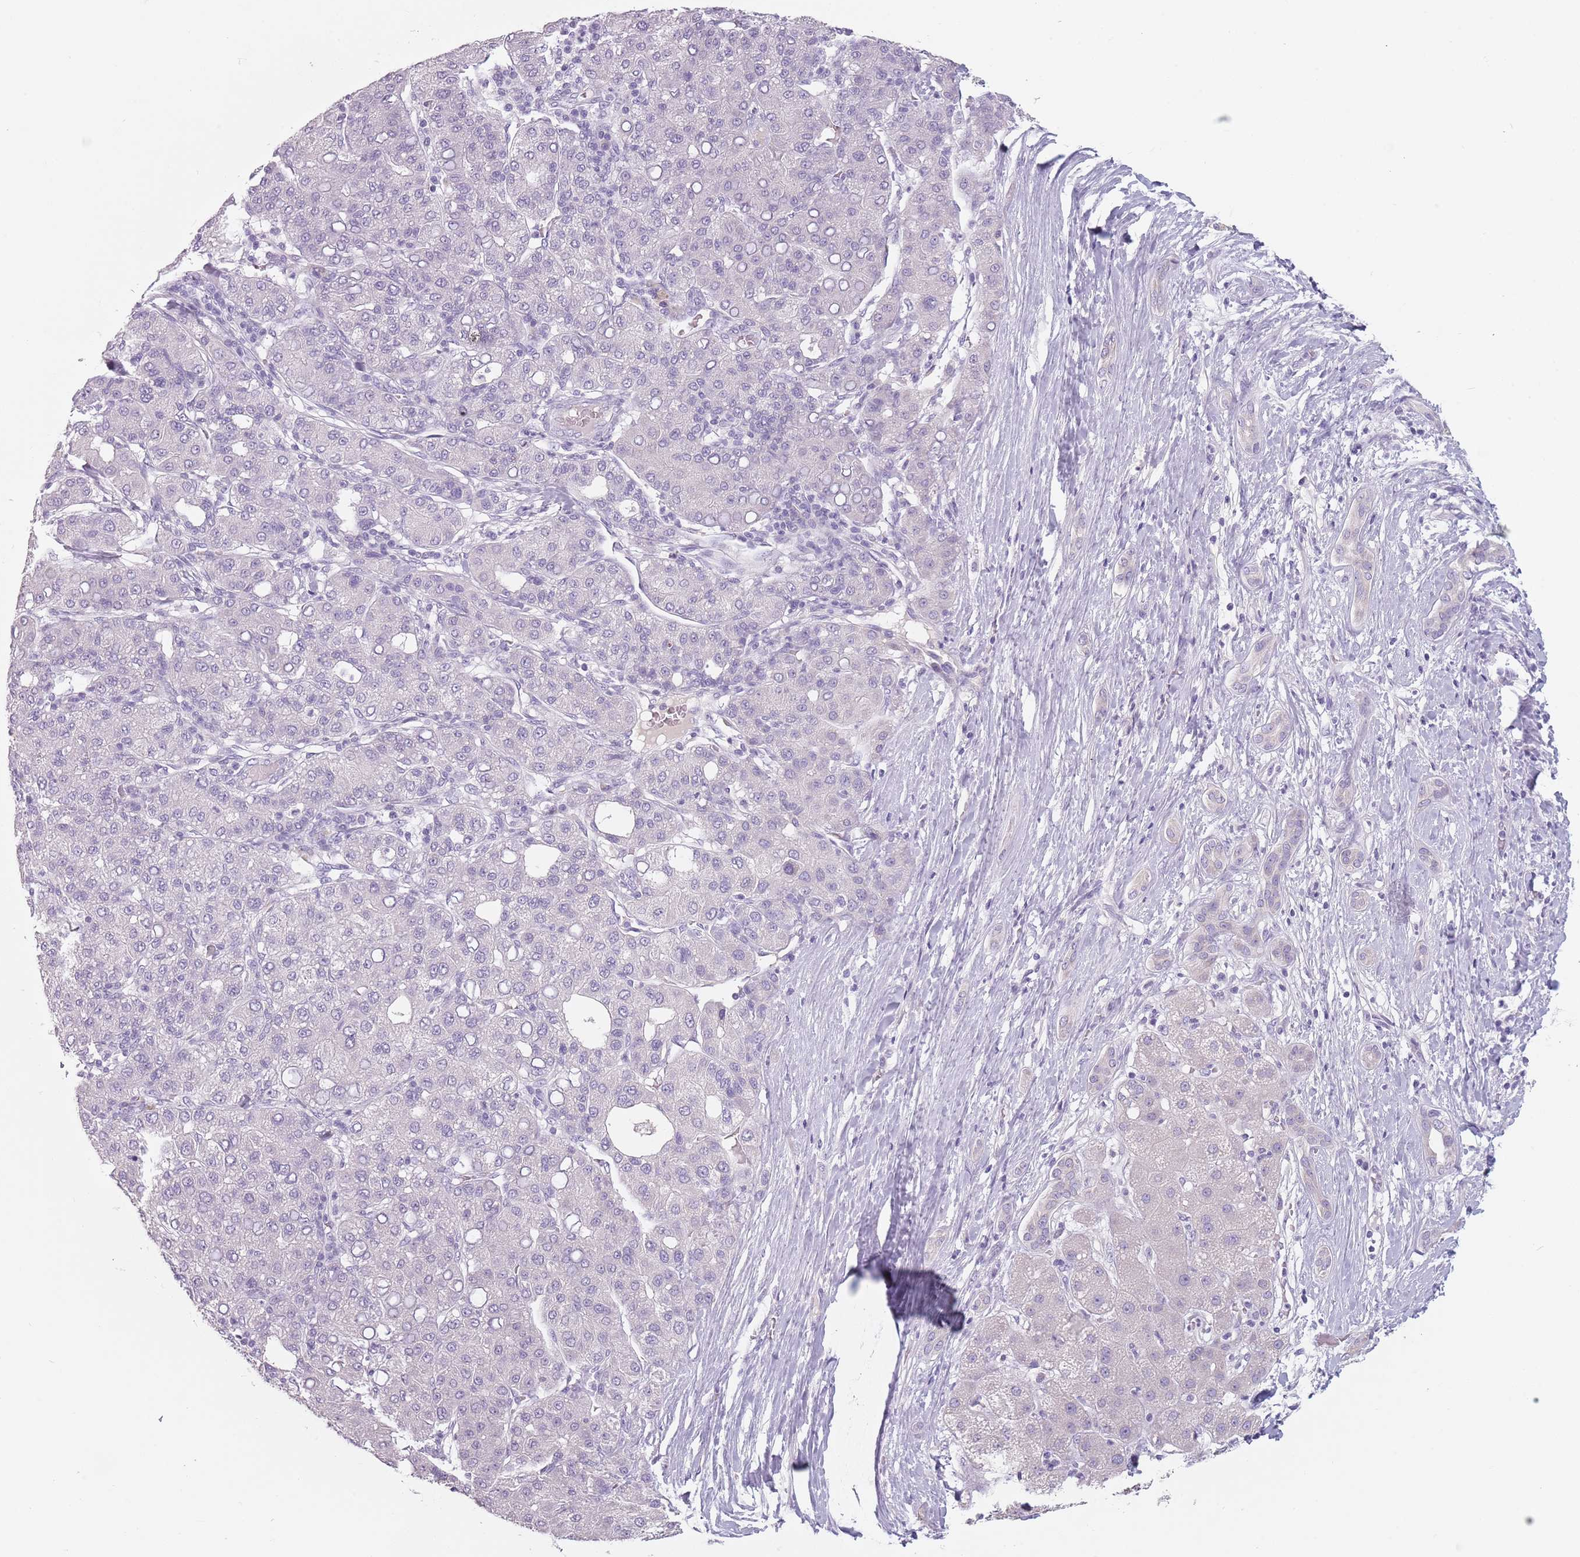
{"staining": {"intensity": "negative", "quantity": "none", "location": "none"}, "tissue": "liver cancer", "cell_type": "Tumor cells", "image_type": "cancer", "snomed": [{"axis": "morphology", "description": "Carcinoma, Hepatocellular, NOS"}, {"axis": "topography", "description": "Liver"}], "caption": "DAB immunohistochemical staining of liver cancer (hepatocellular carcinoma) shows no significant positivity in tumor cells.", "gene": "CEP19", "patient": {"sex": "male", "age": 65}}